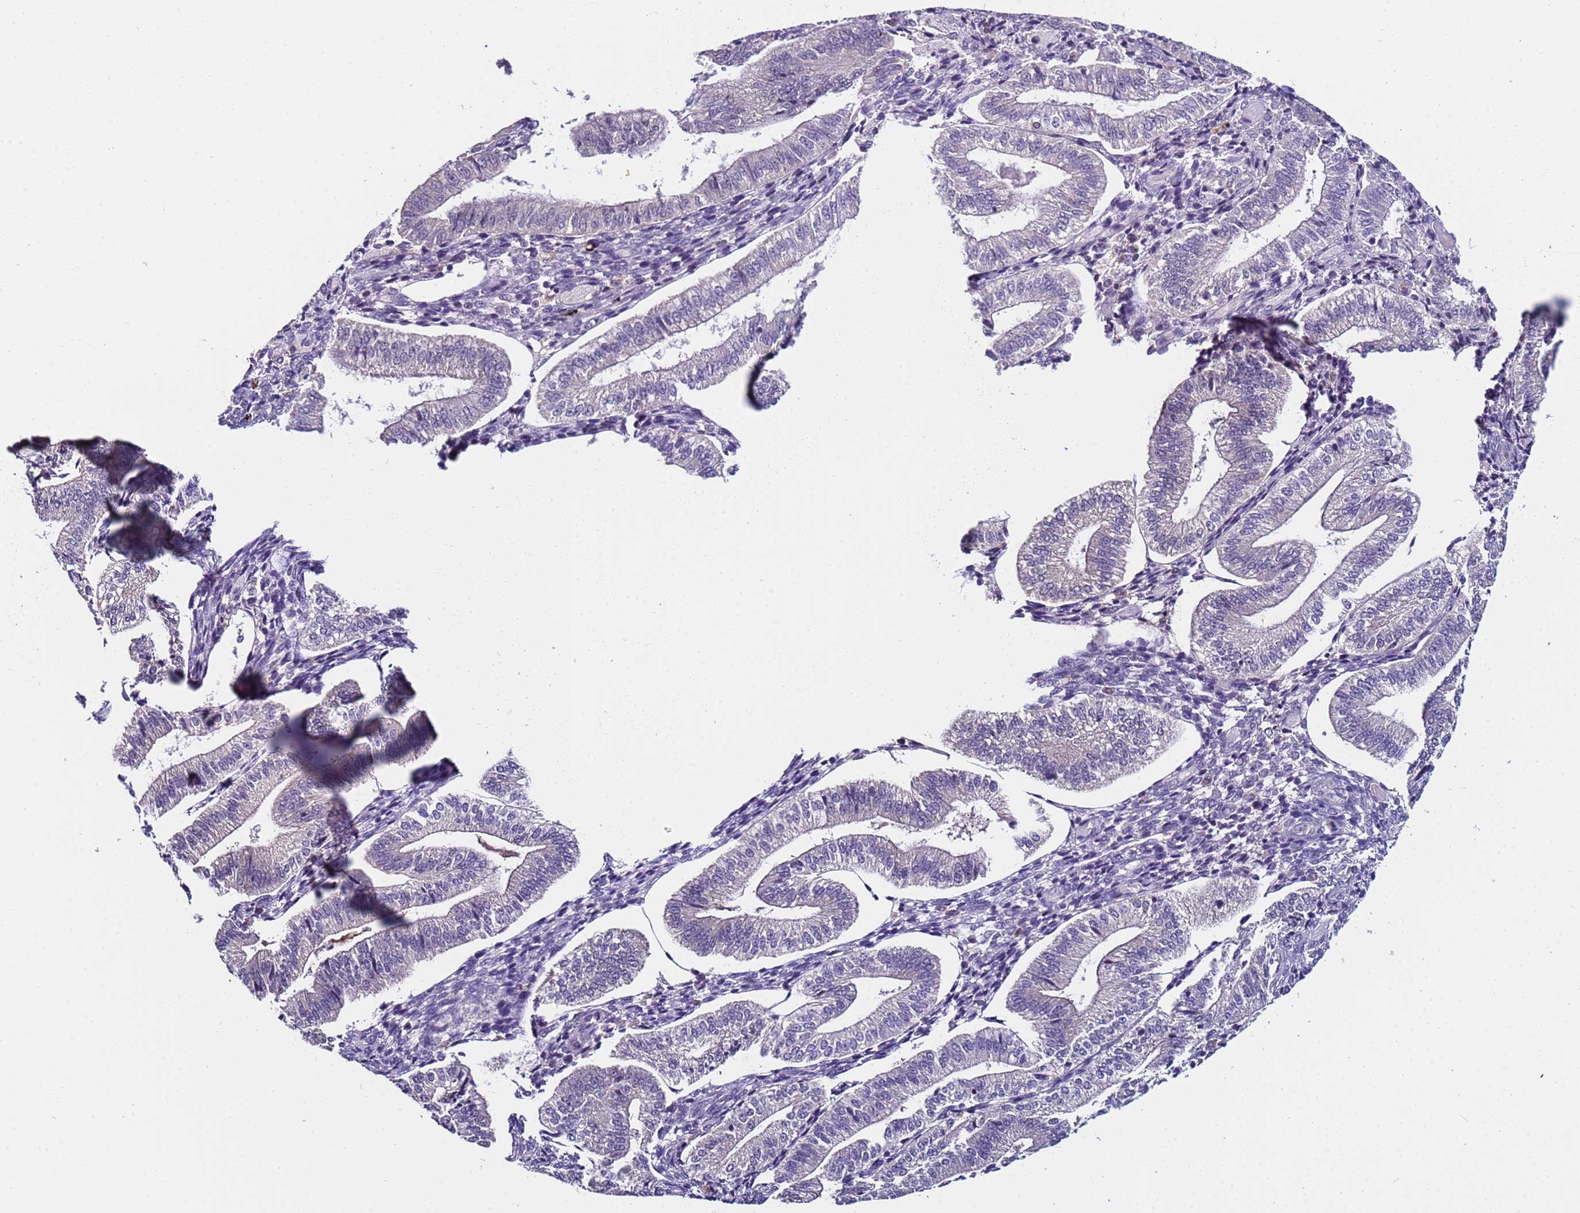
{"staining": {"intensity": "negative", "quantity": "none", "location": "none"}, "tissue": "endometrium", "cell_type": "Cells in endometrial stroma", "image_type": "normal", "snomed": [{"axis": "morphology", "description": "Normal tissue, NOS"}, {"axis": "topography", "description": "Endometrium"}], "caption": "Cells in endometrial stroma show no significant protein positivity in benign endometrium. Brightfield microscopy of immunohistochemistry (IHC) stained with DAB (brown) and hematoxylin (blue), captured at high magnification.", "gene": "ZNF248", "patient": {"sex": "female", "age": 34}}